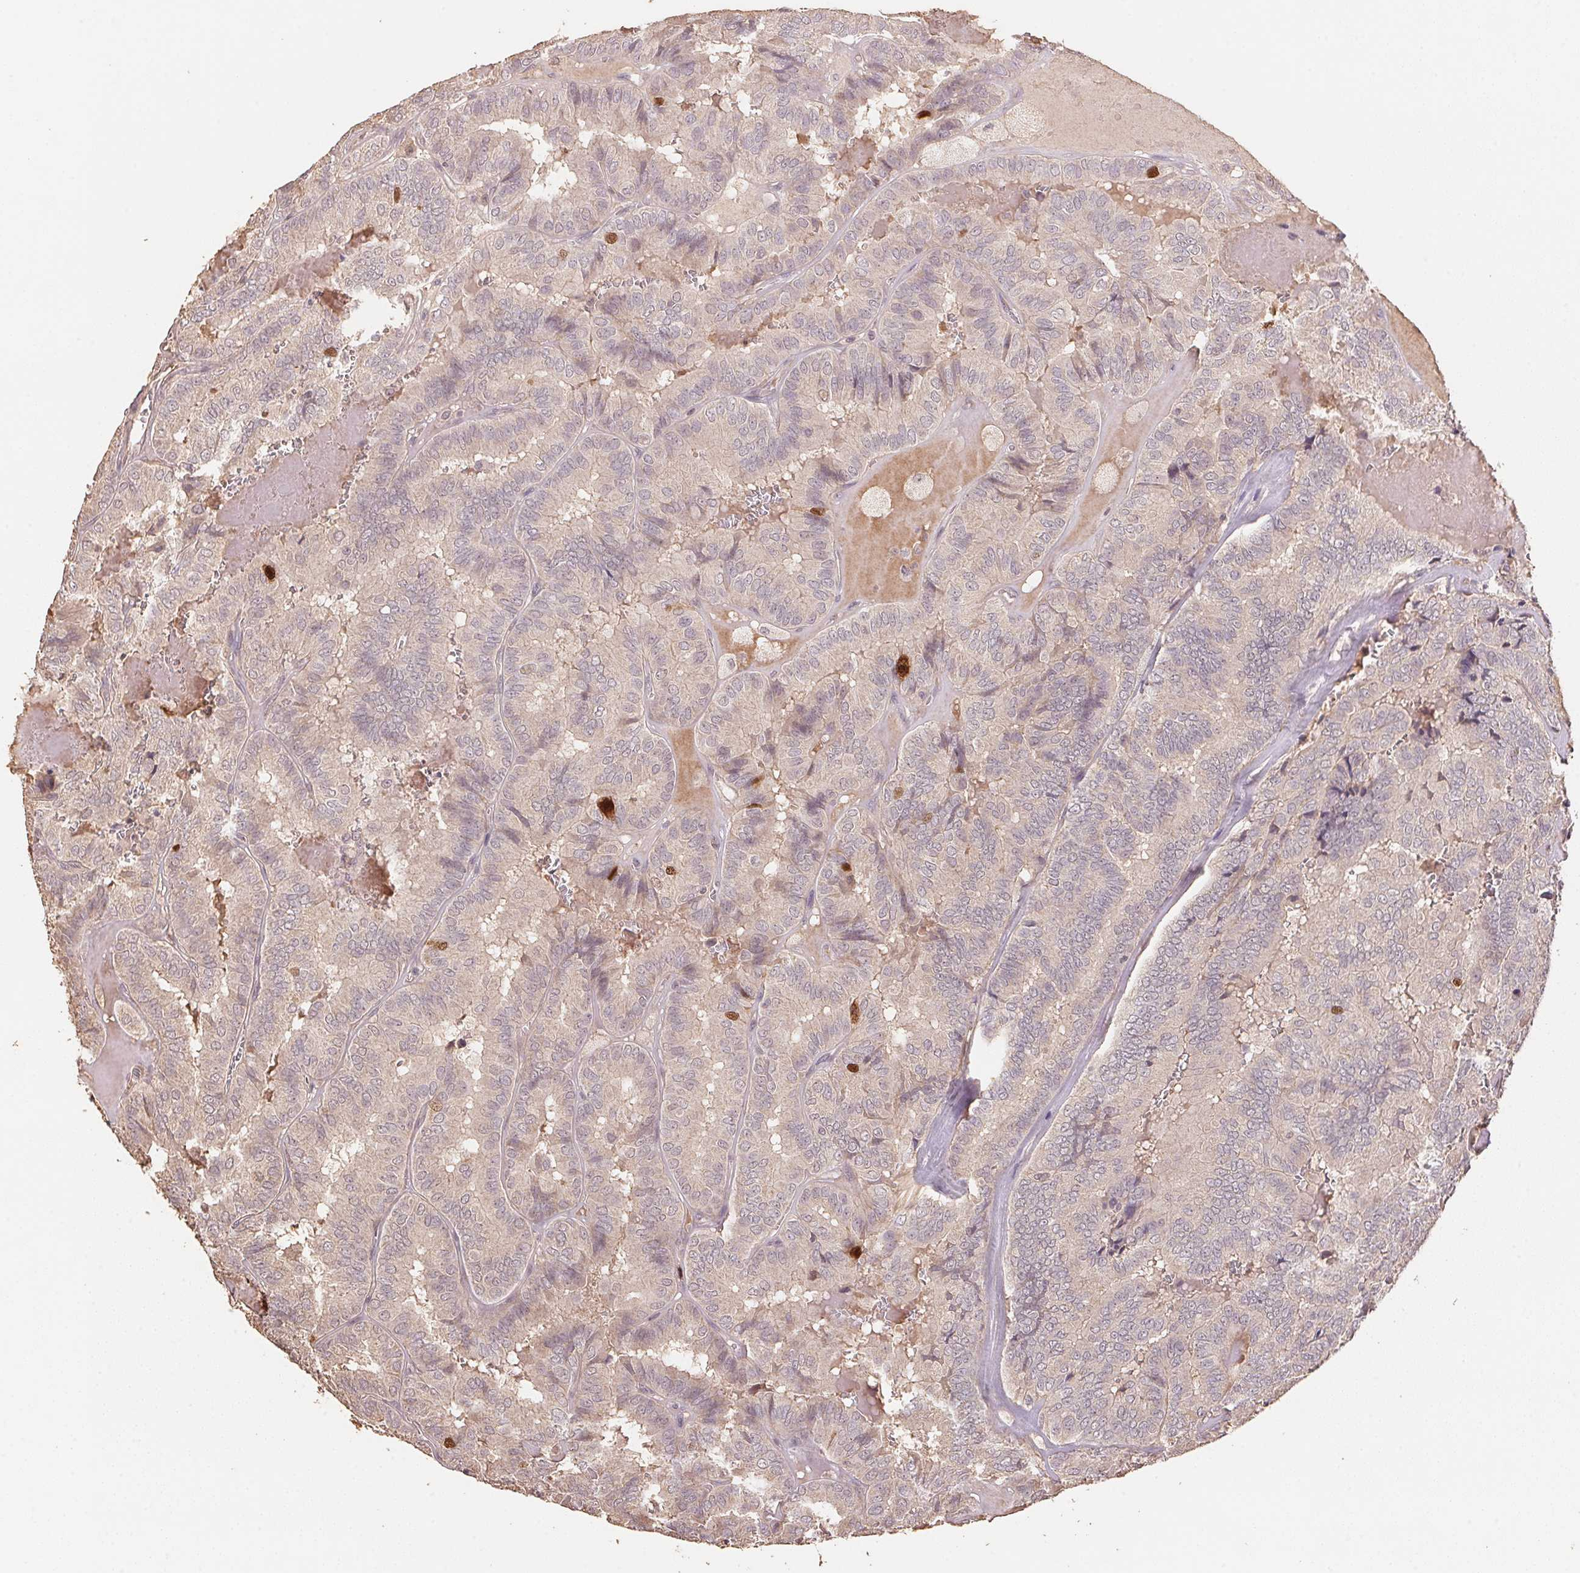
{"staining": {"intensity": "weak", "quantity": "<25%", "location": "cytoplasmic/membranous"}, "tissue": "thyroid cancer", "cell_type": "Tumor cells", "image_type": "cancer", "snomed": [{"axis": "morphology", "description": "Papillary adenocarcinoma, NOS"}, {"axis": "topography", "description": "Thyroid gland"}], "caption": "This is an IHC photomicrograph of human thyroid cancer (papillary adenocarcinoma). There is no staining in tumor cells.", "gene": "CENPF", "patient": {"sex": "female", "age": 75}}